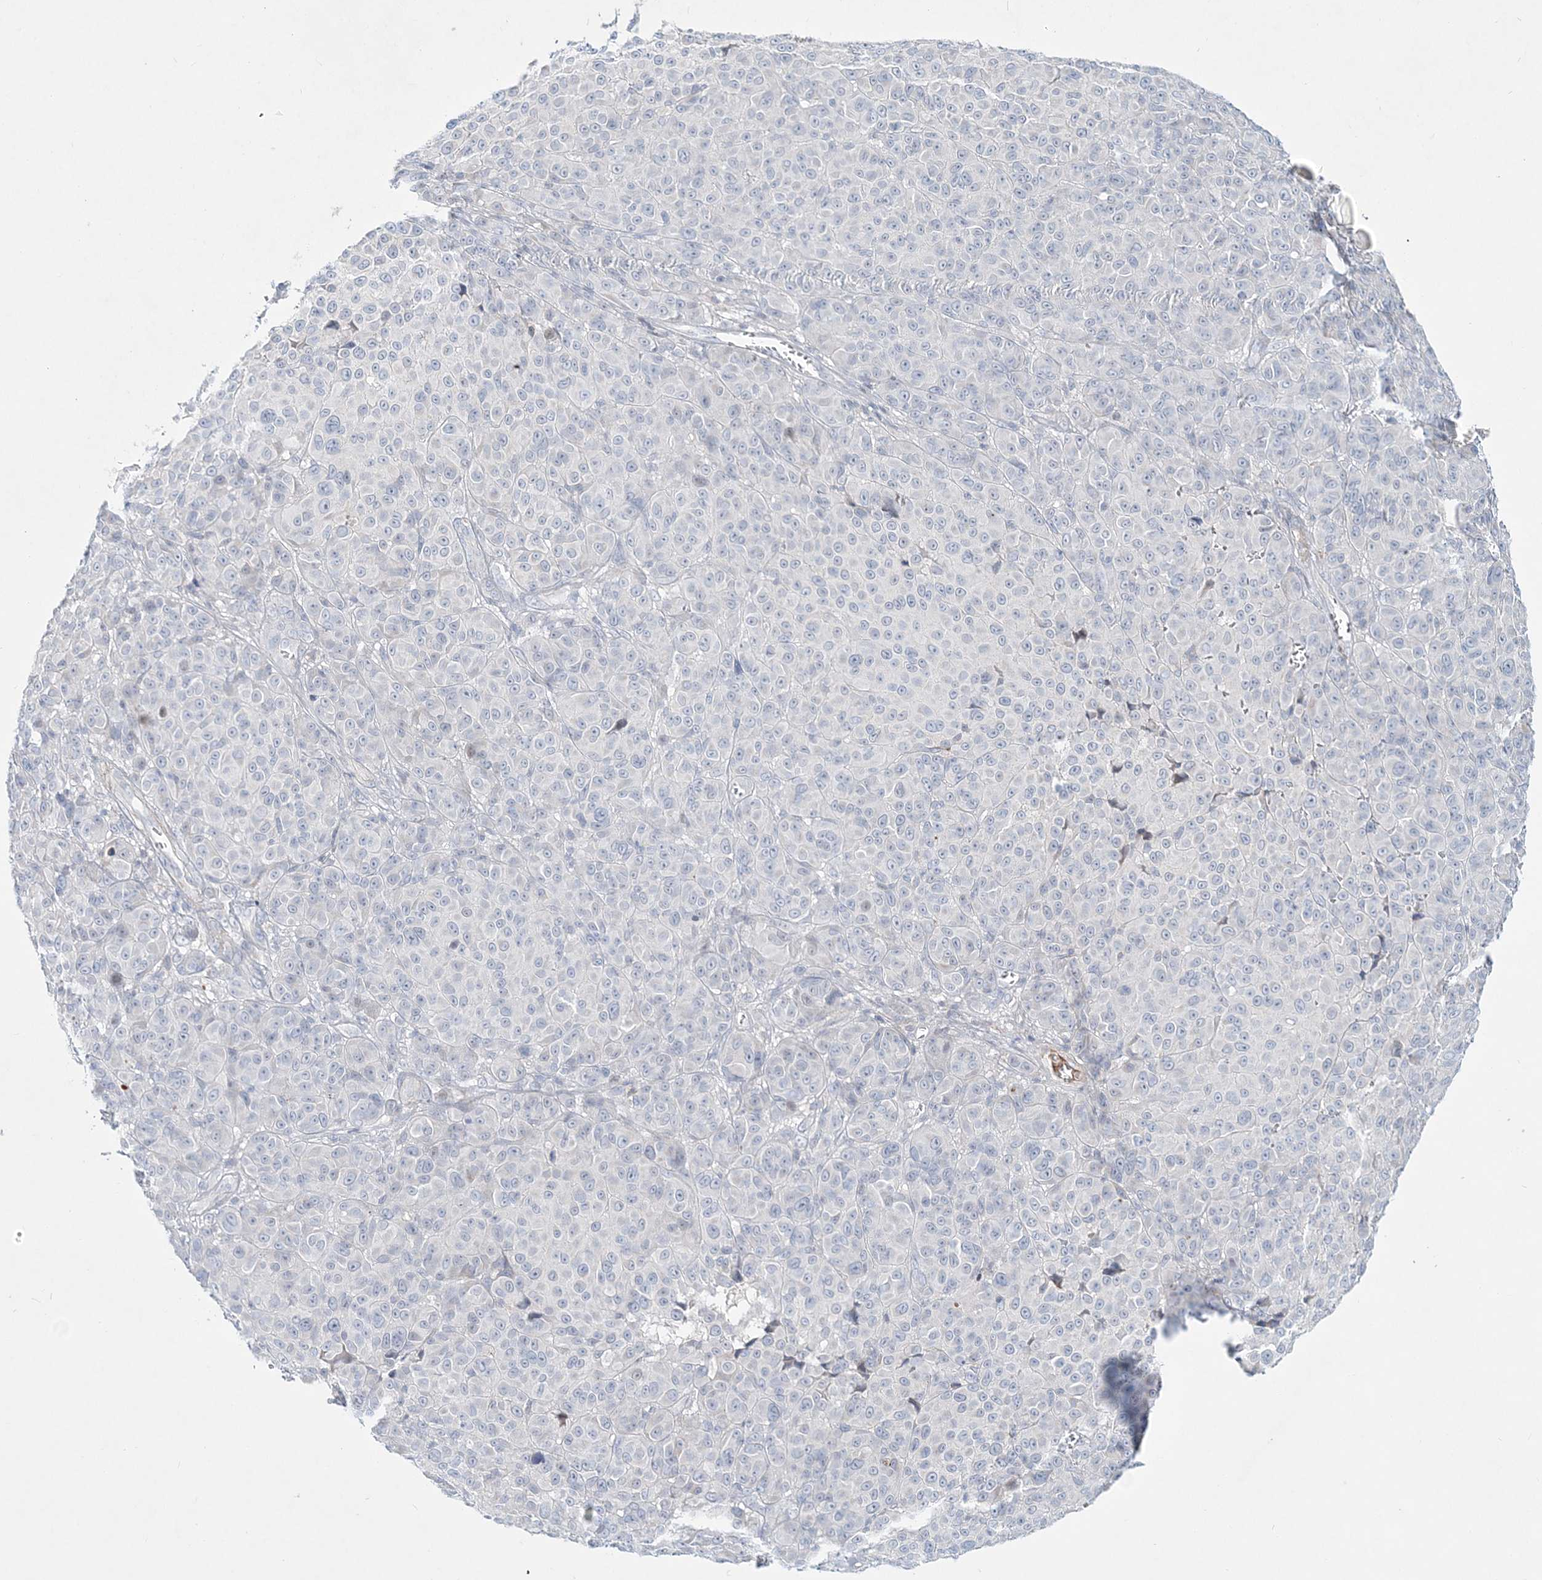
{"staining": {"intensity": "negative", "quantity": "none", "location": "none"}, "tissue": "melanoma", "cell_type": "Tumor cells", "image_type": "cancer", "snomed": [{"axis": "morphology", "description": "Malignant melanoma, NOS"}, {"axis": "topography", "description": "Skin"}], "caption": "Melanoma was stained to show a protein in brown. There is no significant staining in tumor cells.", "gene": "DNAH5", "patient": {"sex": "male", "age": 73}}